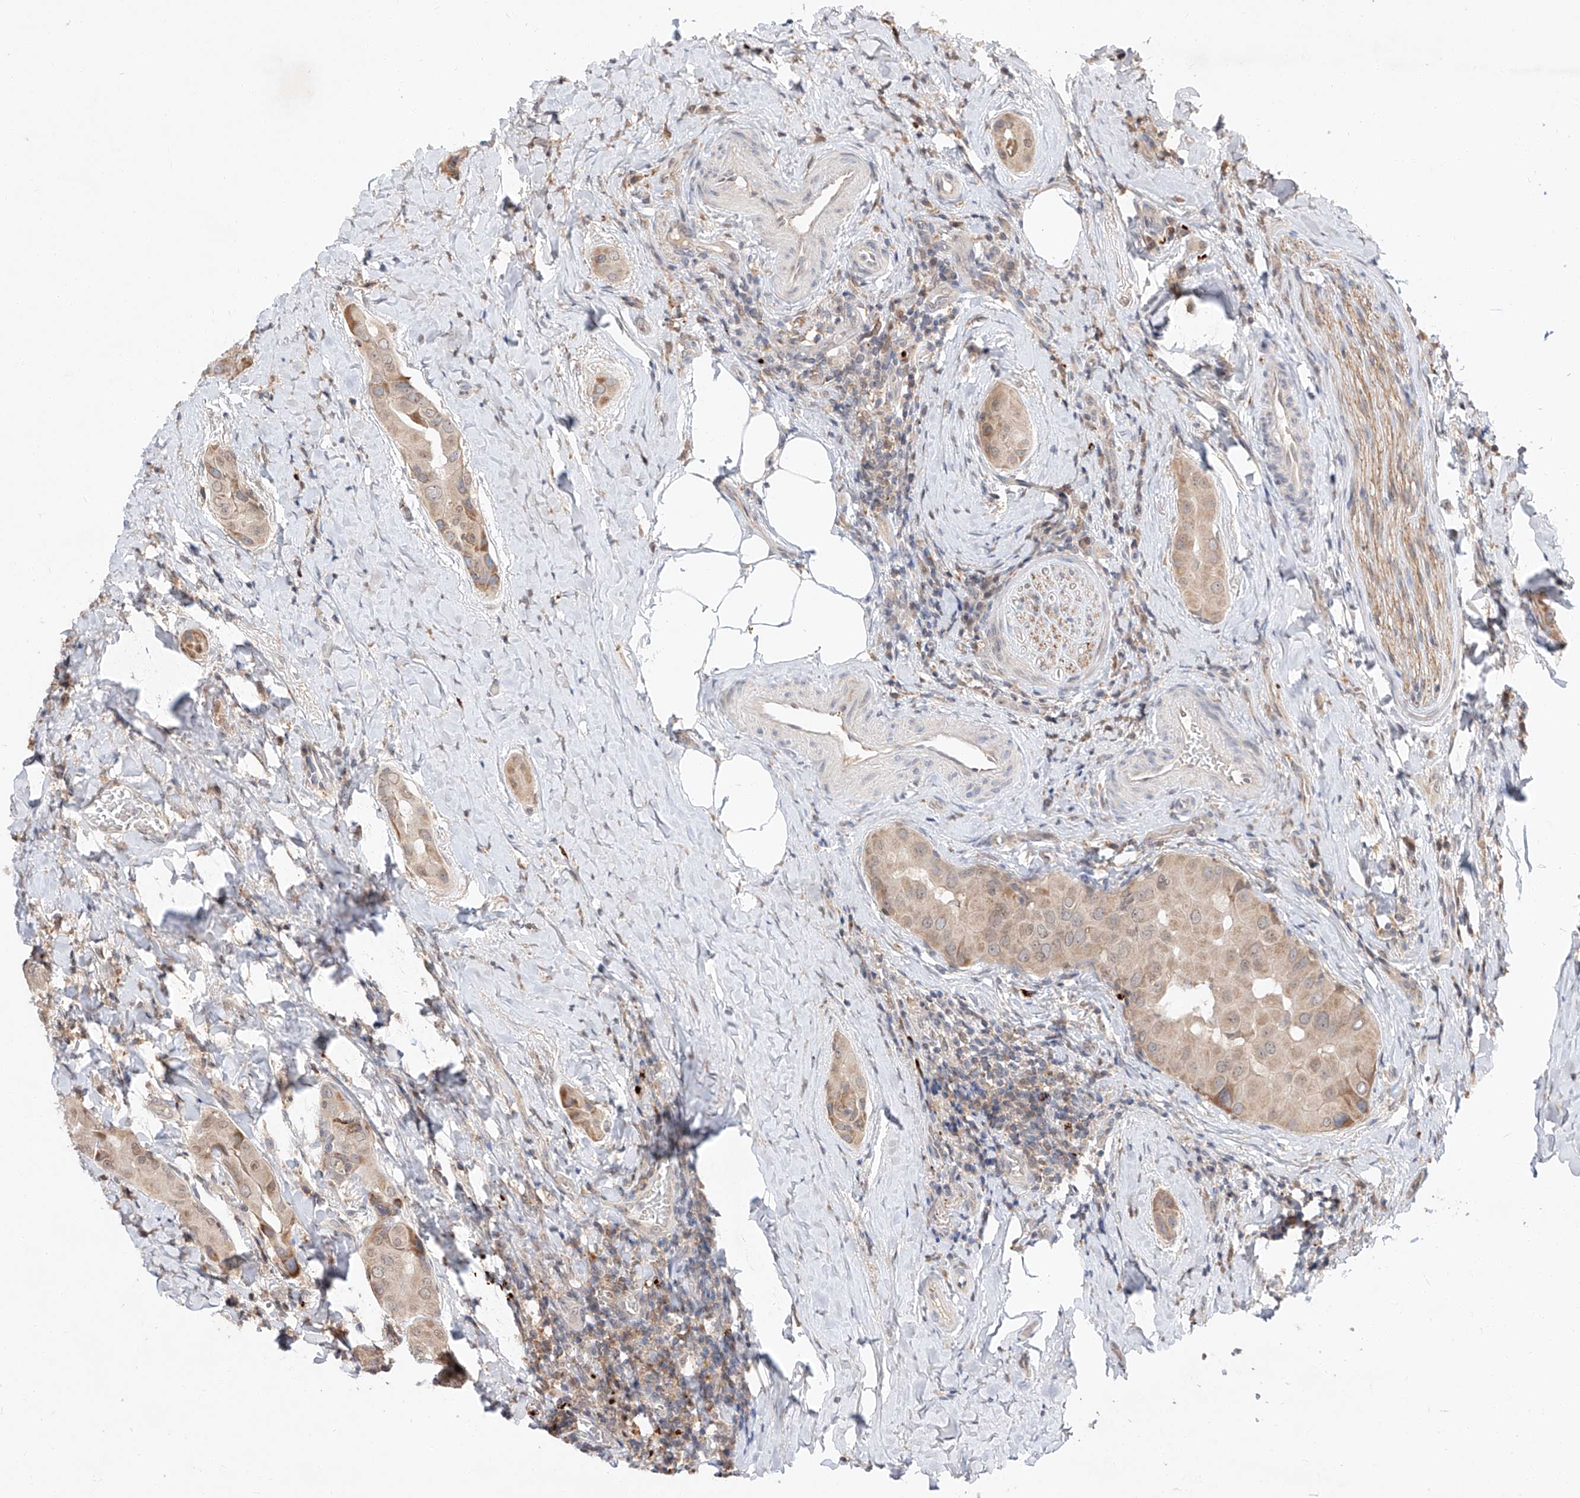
{"staining": {"intensity": "weak", "quantity": ">75%", "location": "cytoplasmic/membranous"}, "tissue": "thyroid cancer", "cell_type": "Tumor cells", "image_type": "cancer", "snomed": [{"axis": "morphology", "description": "Papillary adenocarcinoma, NOS"}, {"axis": "topography", "description": "Thyroid gland"}], "caption": "A micrograph of human thyroid cancer (papillary adenocarcinoma) stained for a protein reveals weak cytoplasmic/membranous brown staining in tumor cells.", "gene": "DIRAS3", "patient": {"sex": "male", "age": 33}}